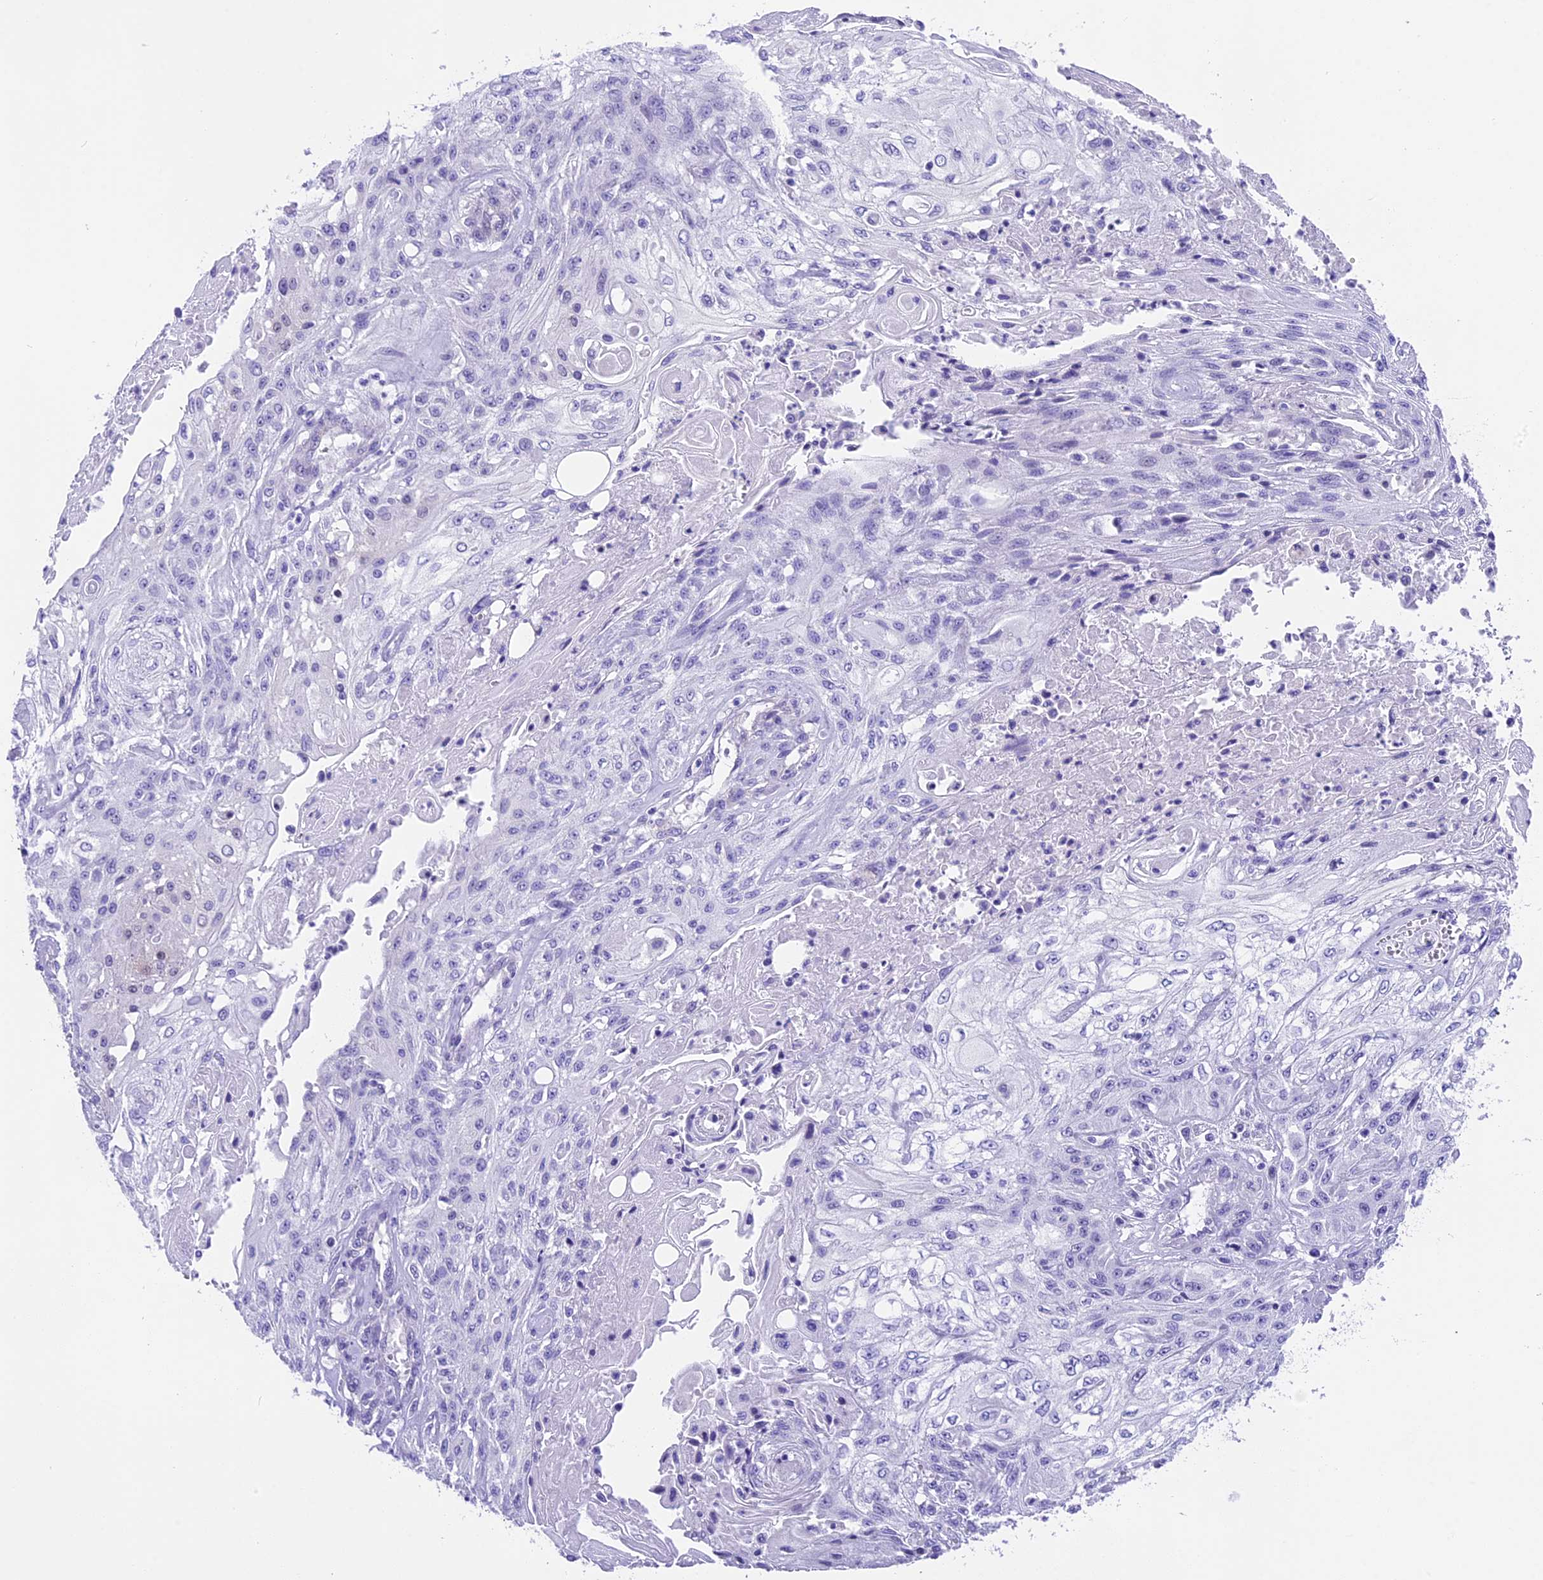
{"staining": {"intensity": "negative", "quantity": "none", "location": "none"}, "tissue": "skin cancer", "cell_type": "Tumor cells", "image_type": "cancer", "snomed": [{"axis": "morphology", "description": "Squamous cell carcinoma, NOS"}, {"axis": "morphology", "description": "Squamous cell carcinoma, metastatic, NOS"}, {"axis": "topography", "description": "Skin"}, {"axis": "topography", "description": "Lymph node"}], "caption": "Skin metastatic squamous cell carcinoma was stained to show a protein in brown. There is no significant expression in tumor cells.", "gene": "PRR15", "patient": {"sex": "male", "age": 75}}